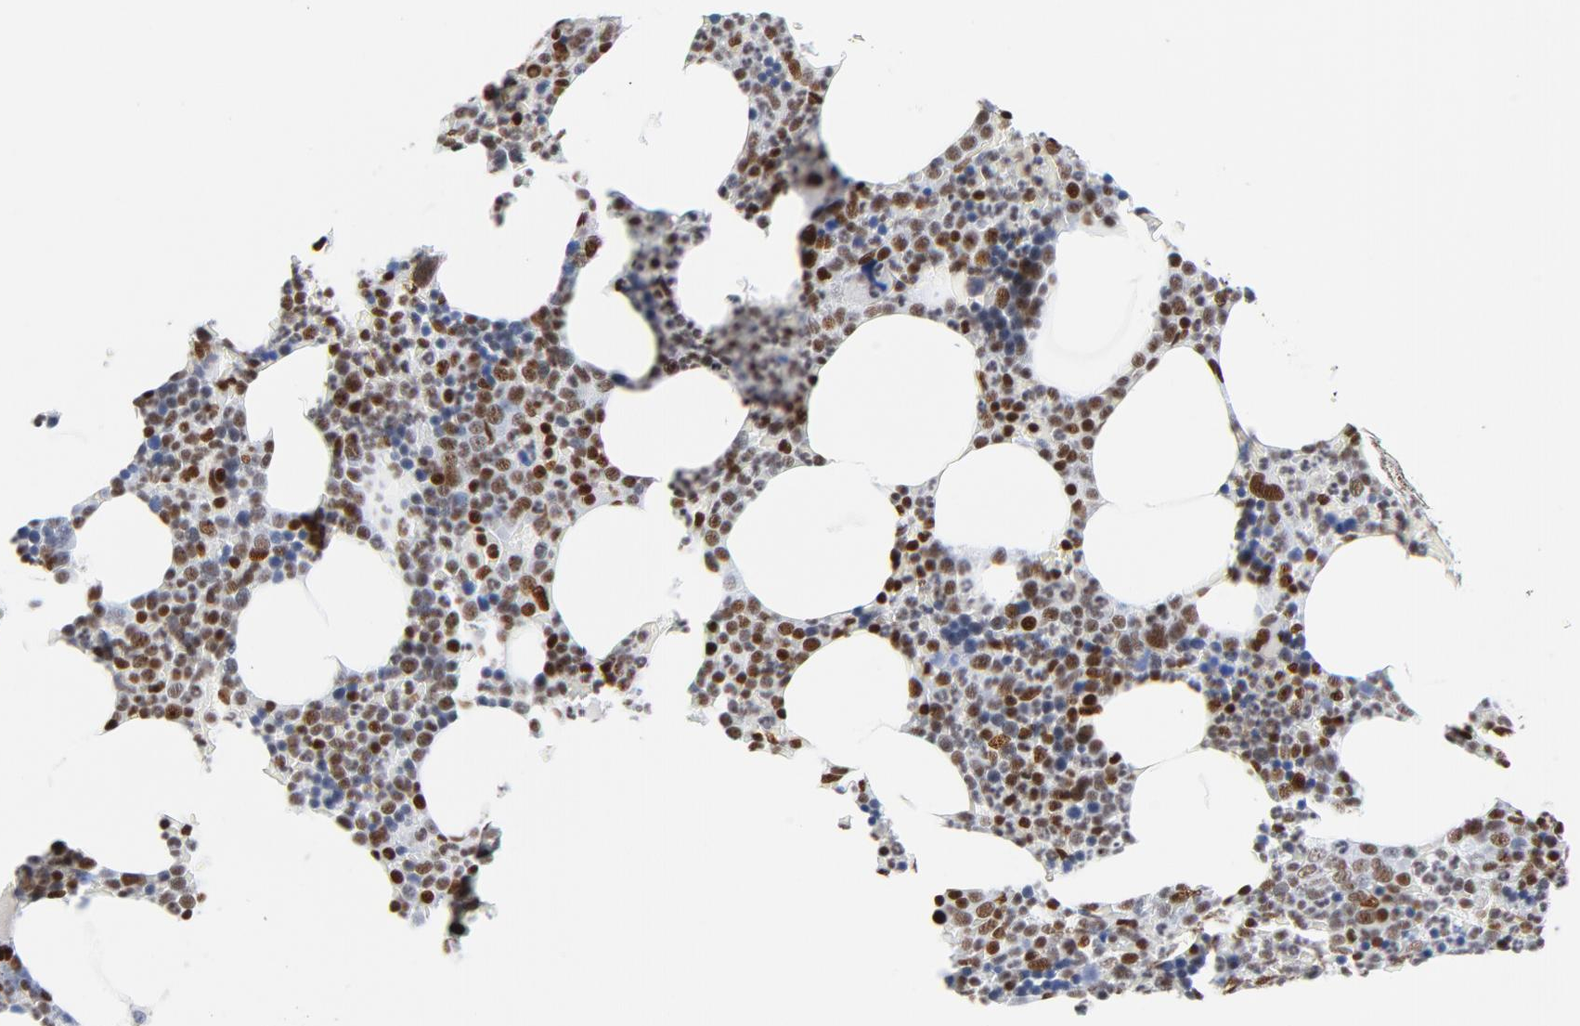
{"staining": {"intensity": "strong", "quantity": ">75%", "location": "nuclear"}, "tissue": "bone marrow", "cell_type": "Hematopoietic cells", "image_type": "normal", "snomed": [{"axis": "morphology", "description": "Normal tissue, NOS"}, {"axis": "topography", "description": "Bone marrow"}], "caption": "Brown immunohistochemical staining in normal human bone marrow exhibits strong nuclear expression in approximately >75% of hematopoietic cells. Using DAB (brown) and hematoxylin (blue) stains, captured at high magnification using brightfield microscopy.", "gene": "XRCC5", "patient": {"sex": "female", "age": 66}}